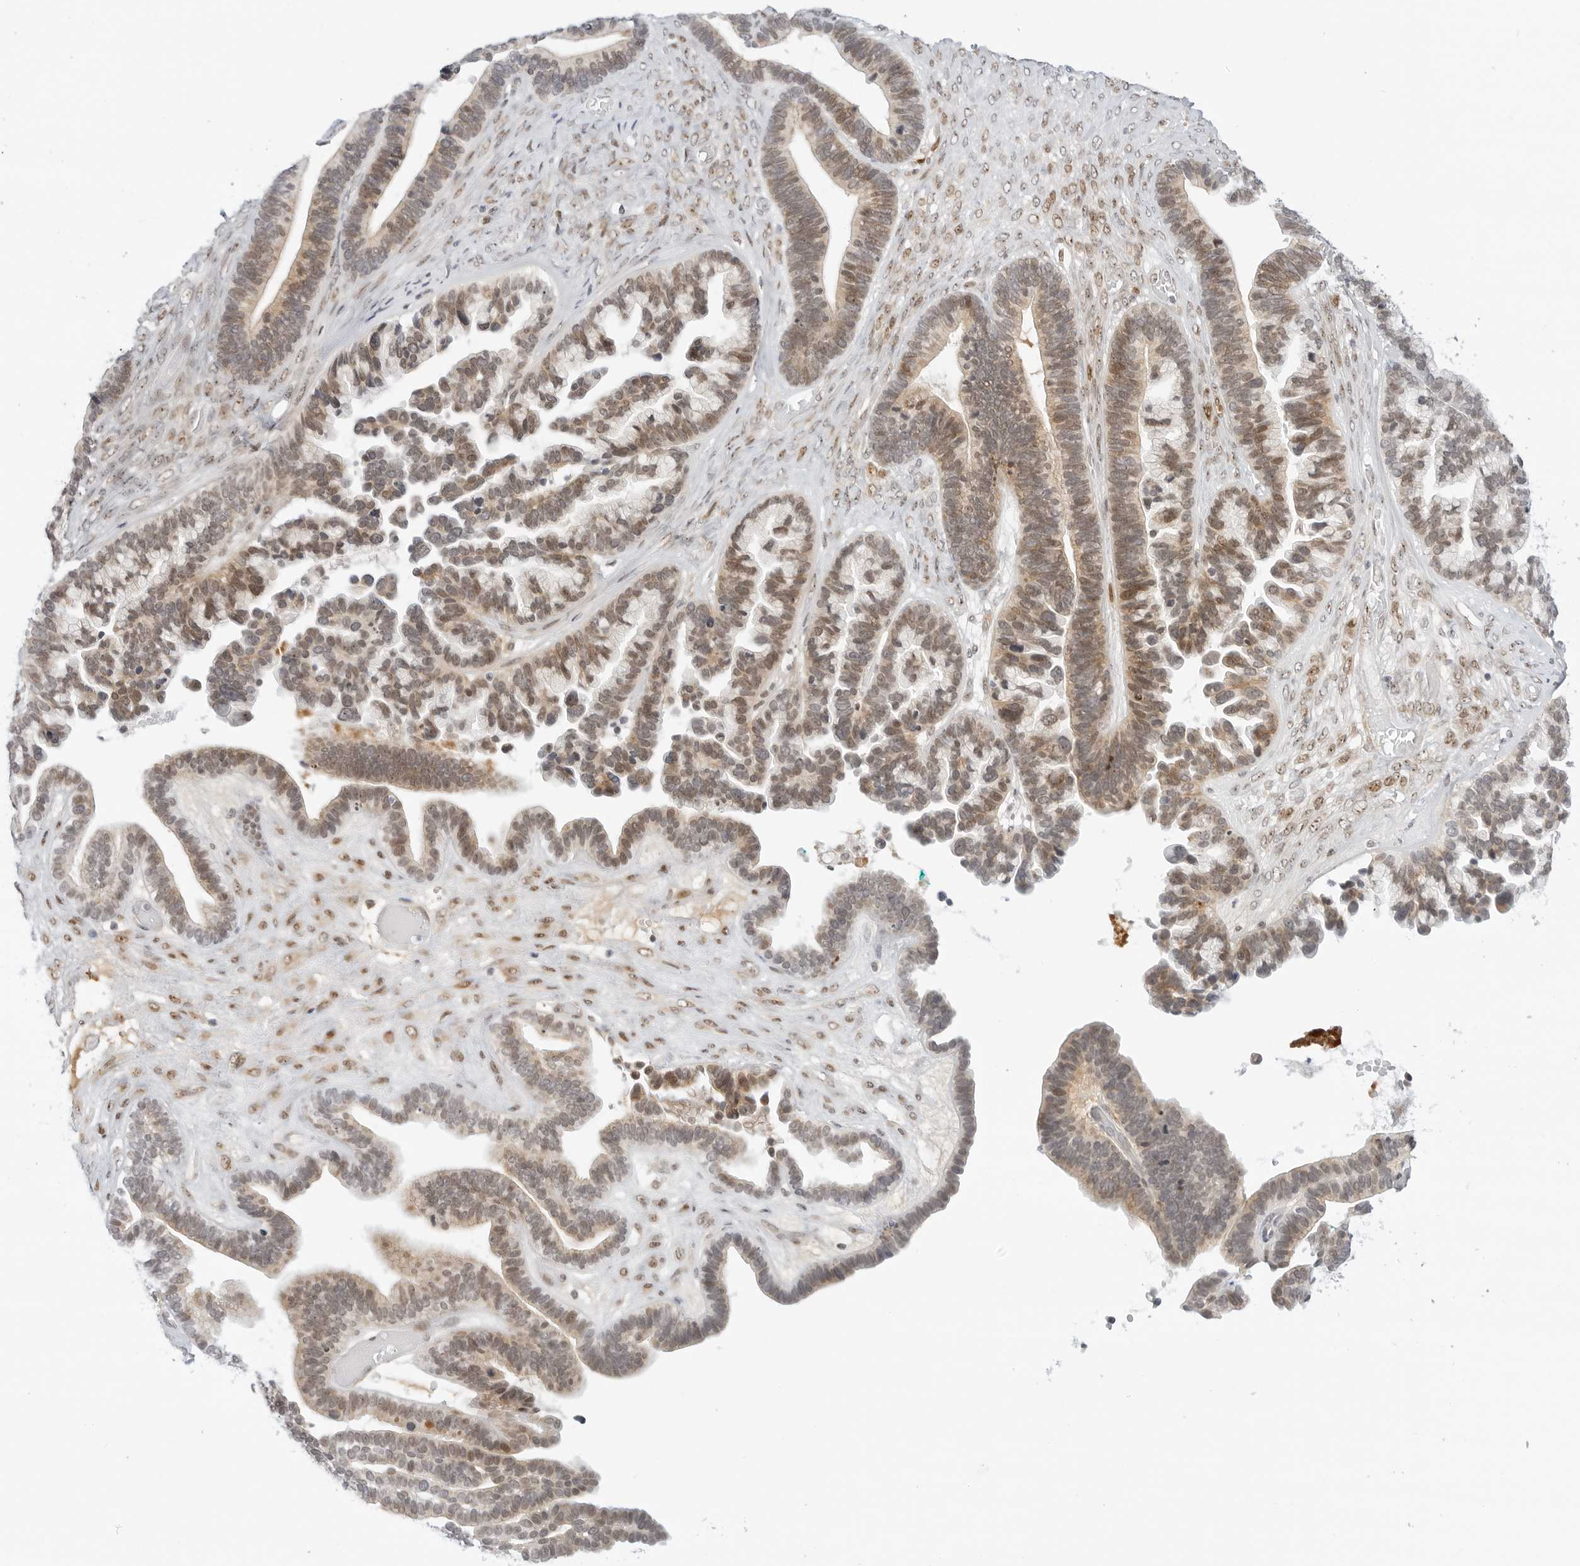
{"staining": {"intensity": "moderate", "quantity": ">75%", "location": "cytoplasmic/membranous,nuclear"}, "tissue": "ovarian cancer", "cell_type": "Tumor cells", "image_type": "cancer", "snomed": [{"axis": "morphology", "description": "Cystadenocarcinoma, serous, NOS"}, {"axis": "topography", "description": "Ovary"}], "caption": "A high-resolution micrograph shows immunohistochemistry staining of serous cystadenocarcinoma (ovarian), which shows moderate cytoplasmic/membranous and nuclear expression in about >75% of tumor cells.", "gene": "HIPK3", "patient": {"sex": "female", "age": 56}}